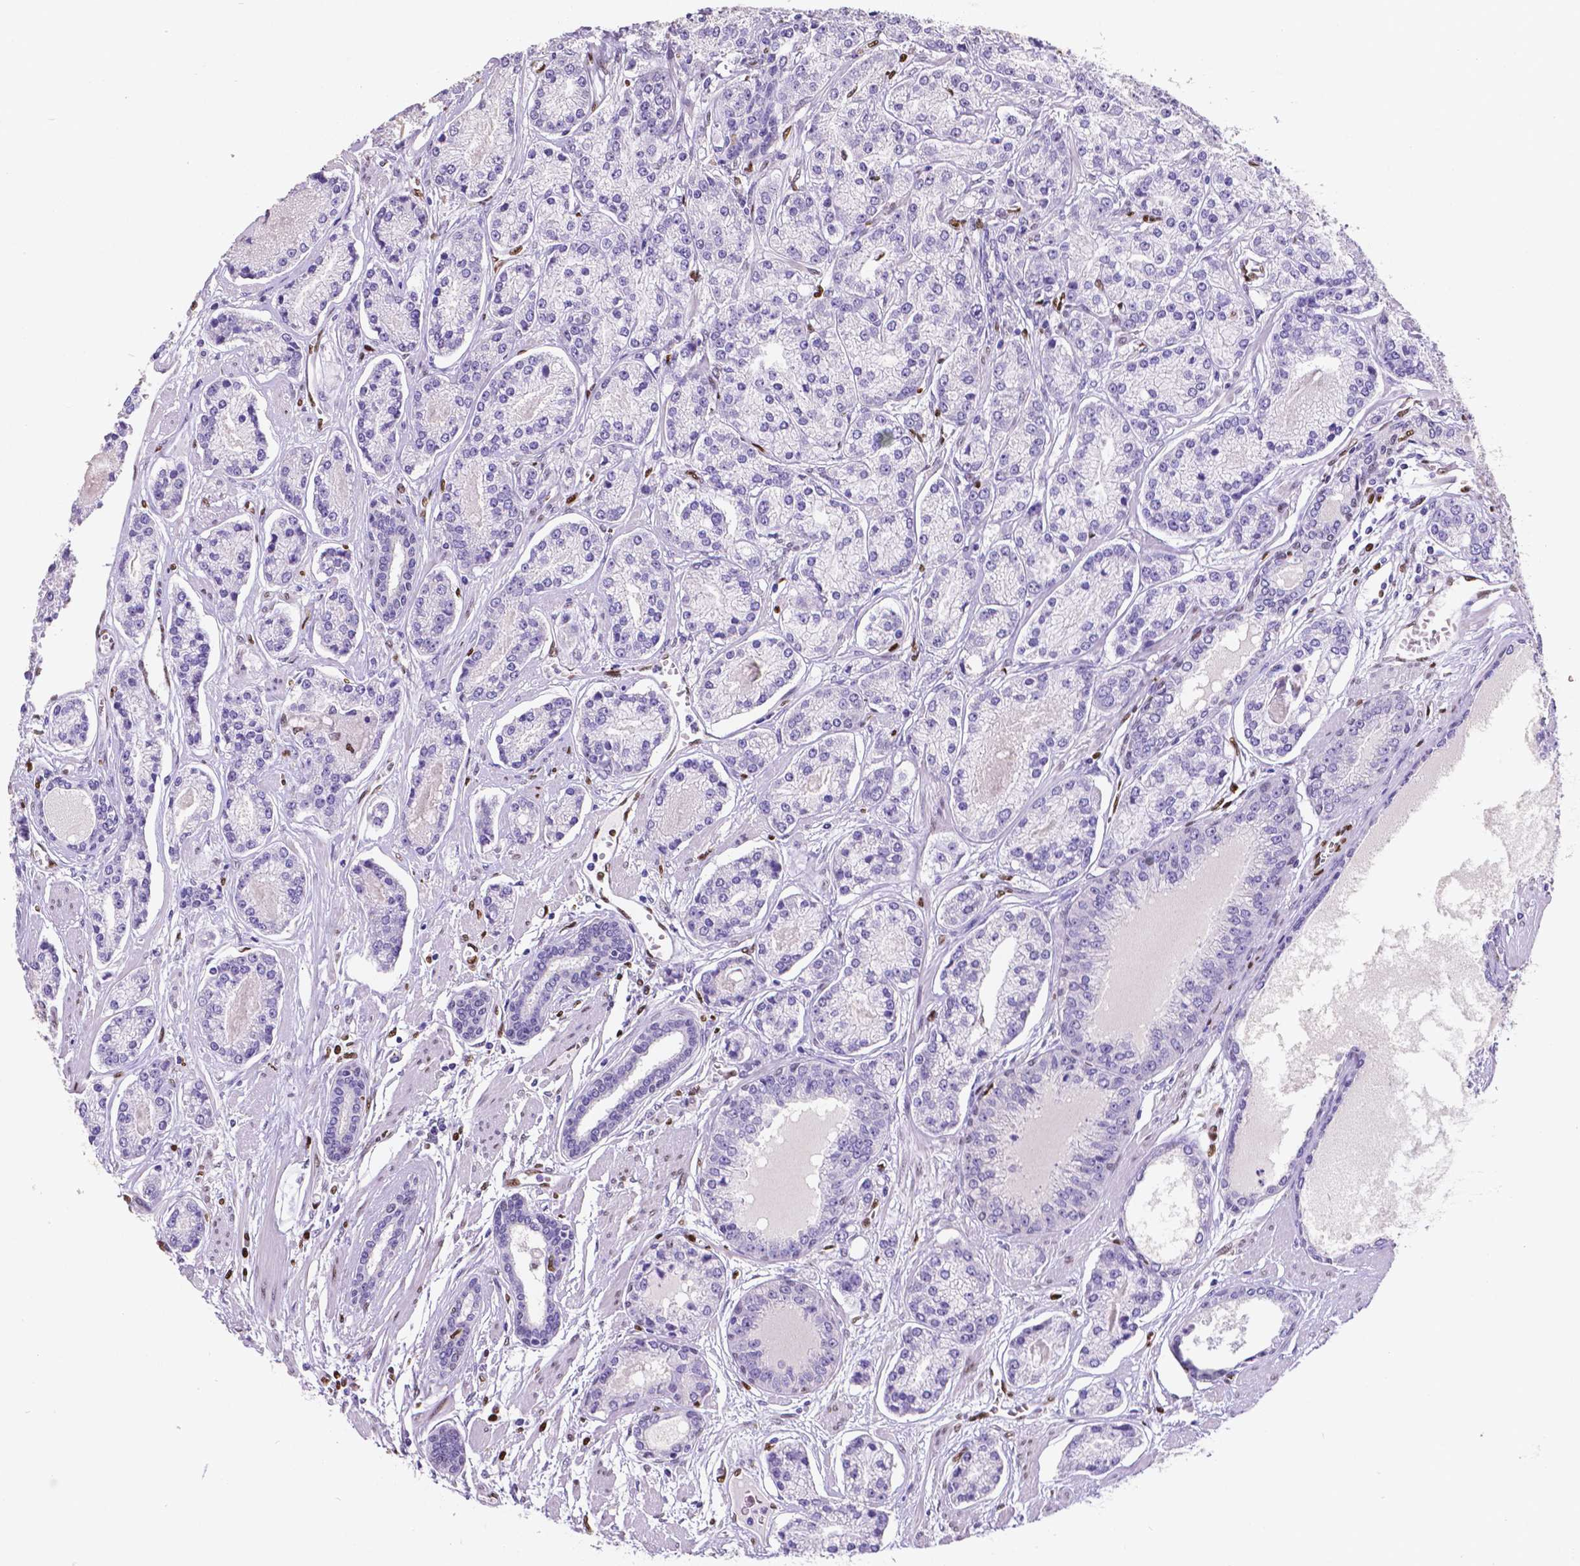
{"staining": {"intensity": "negative", "quantity": "none", "location": "none"}, "tissue": "prostate cancer", "cell_type": "Tumor cells", "image_type": "cancer", "snomed": [{"axis": "morphology", "description": "Adenocarcinoma, NOS"}, {"axis": "topography", "description": "Prostate"}], "caption": "Tumor cells show no significant expression in prostate cancer. (Stains: DAB (3,3'-diaminobenzidine) IHC with hematoxylin counter stain, Microscopy: brightfield microscopy at high magnification).", "gene": "MEF2C", "patient": {"sex": "male", "age": 64}}